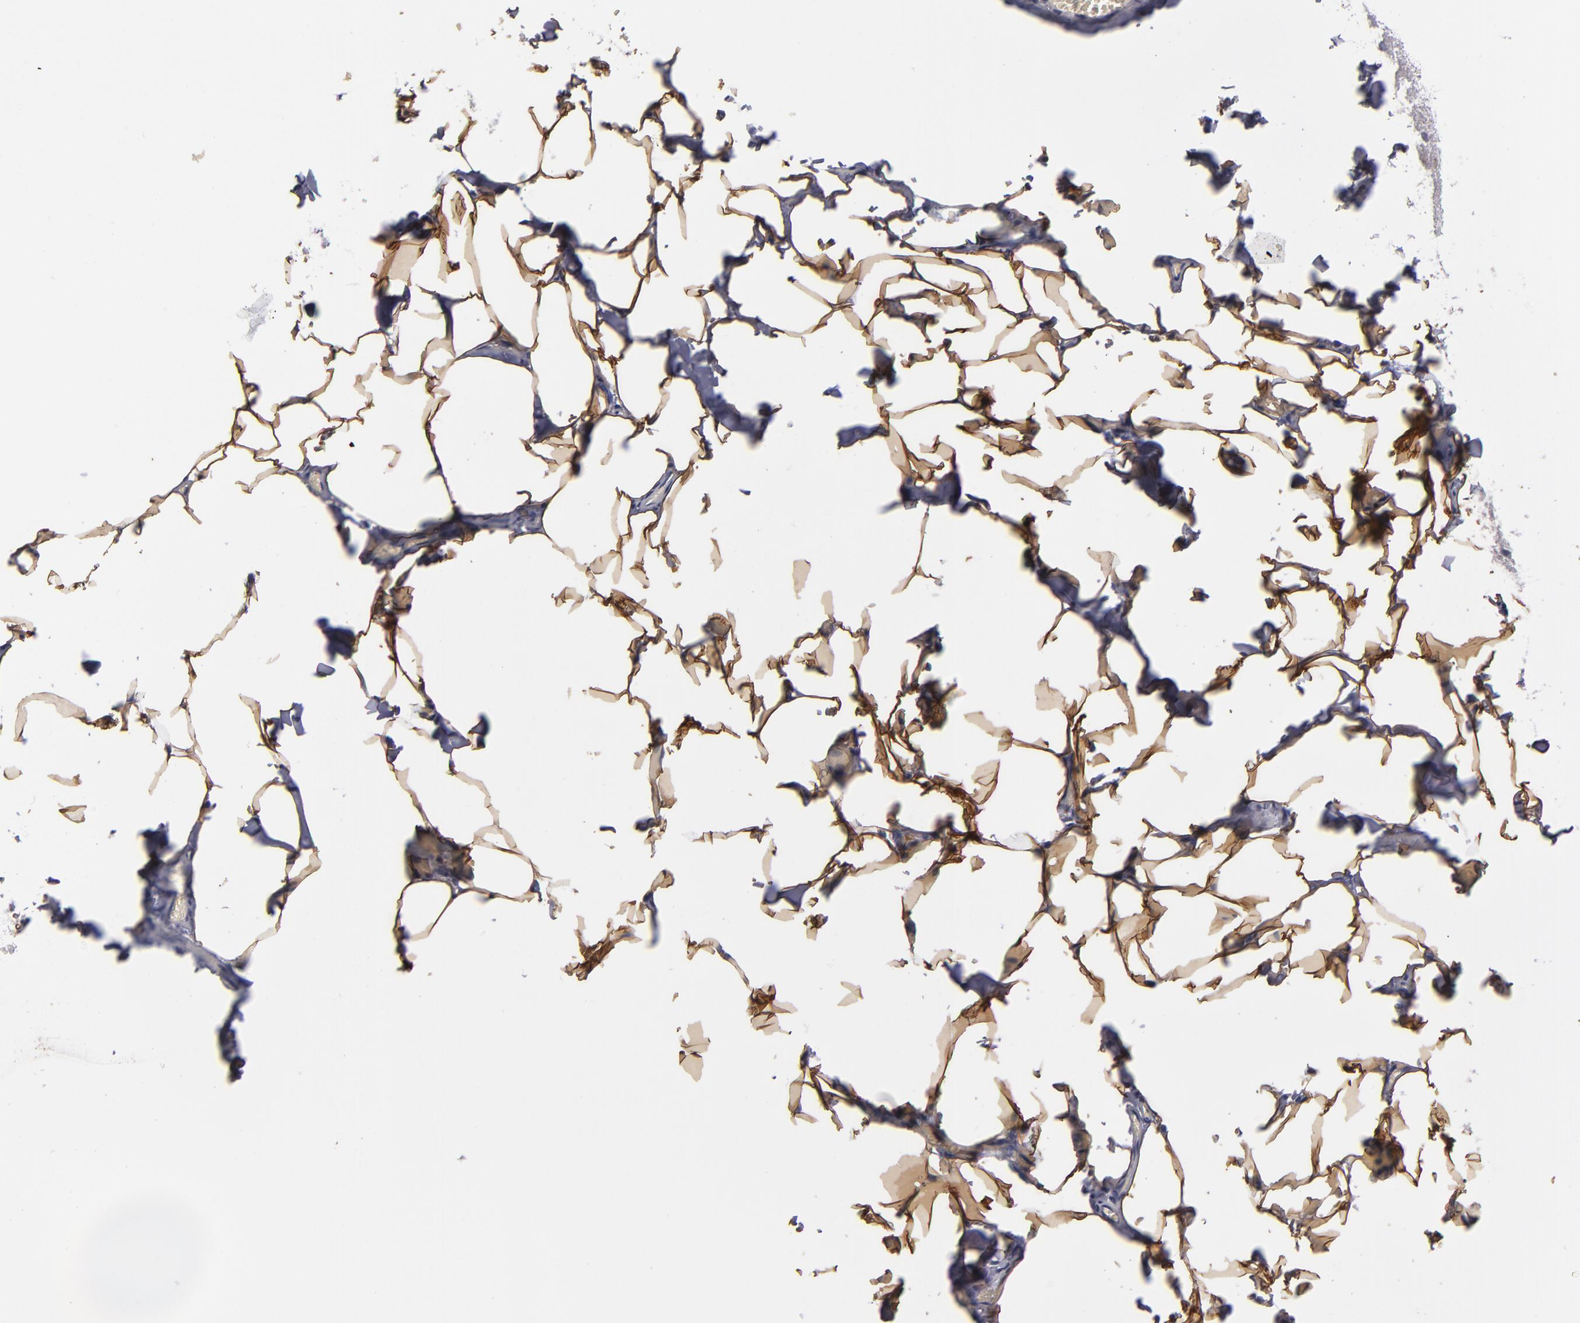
{"staining": {"intensity": "strong", "quantity": "25%-75%", "location": "cytoplasmic/membranous"}, "tissue": "adipose tissue", "cell_type": "Adipocytes", "image_type": "normal", "snomed": [{"axis": "morphology", "description": "Normal tissue, NOS"}, {"axis": "topography", "description": "Vascular tissue"}], "caption": "Immunohistochemistry (IHC) (DAB (3,3'-diaminobenzidine)) staining of benign adipose tissue demonstrates strong cytoplasmic/membranous protein staining in about 25%-75% of adipocytes.", "gene": "IL12A", "patient": {"sex": "male", "age": 41}}